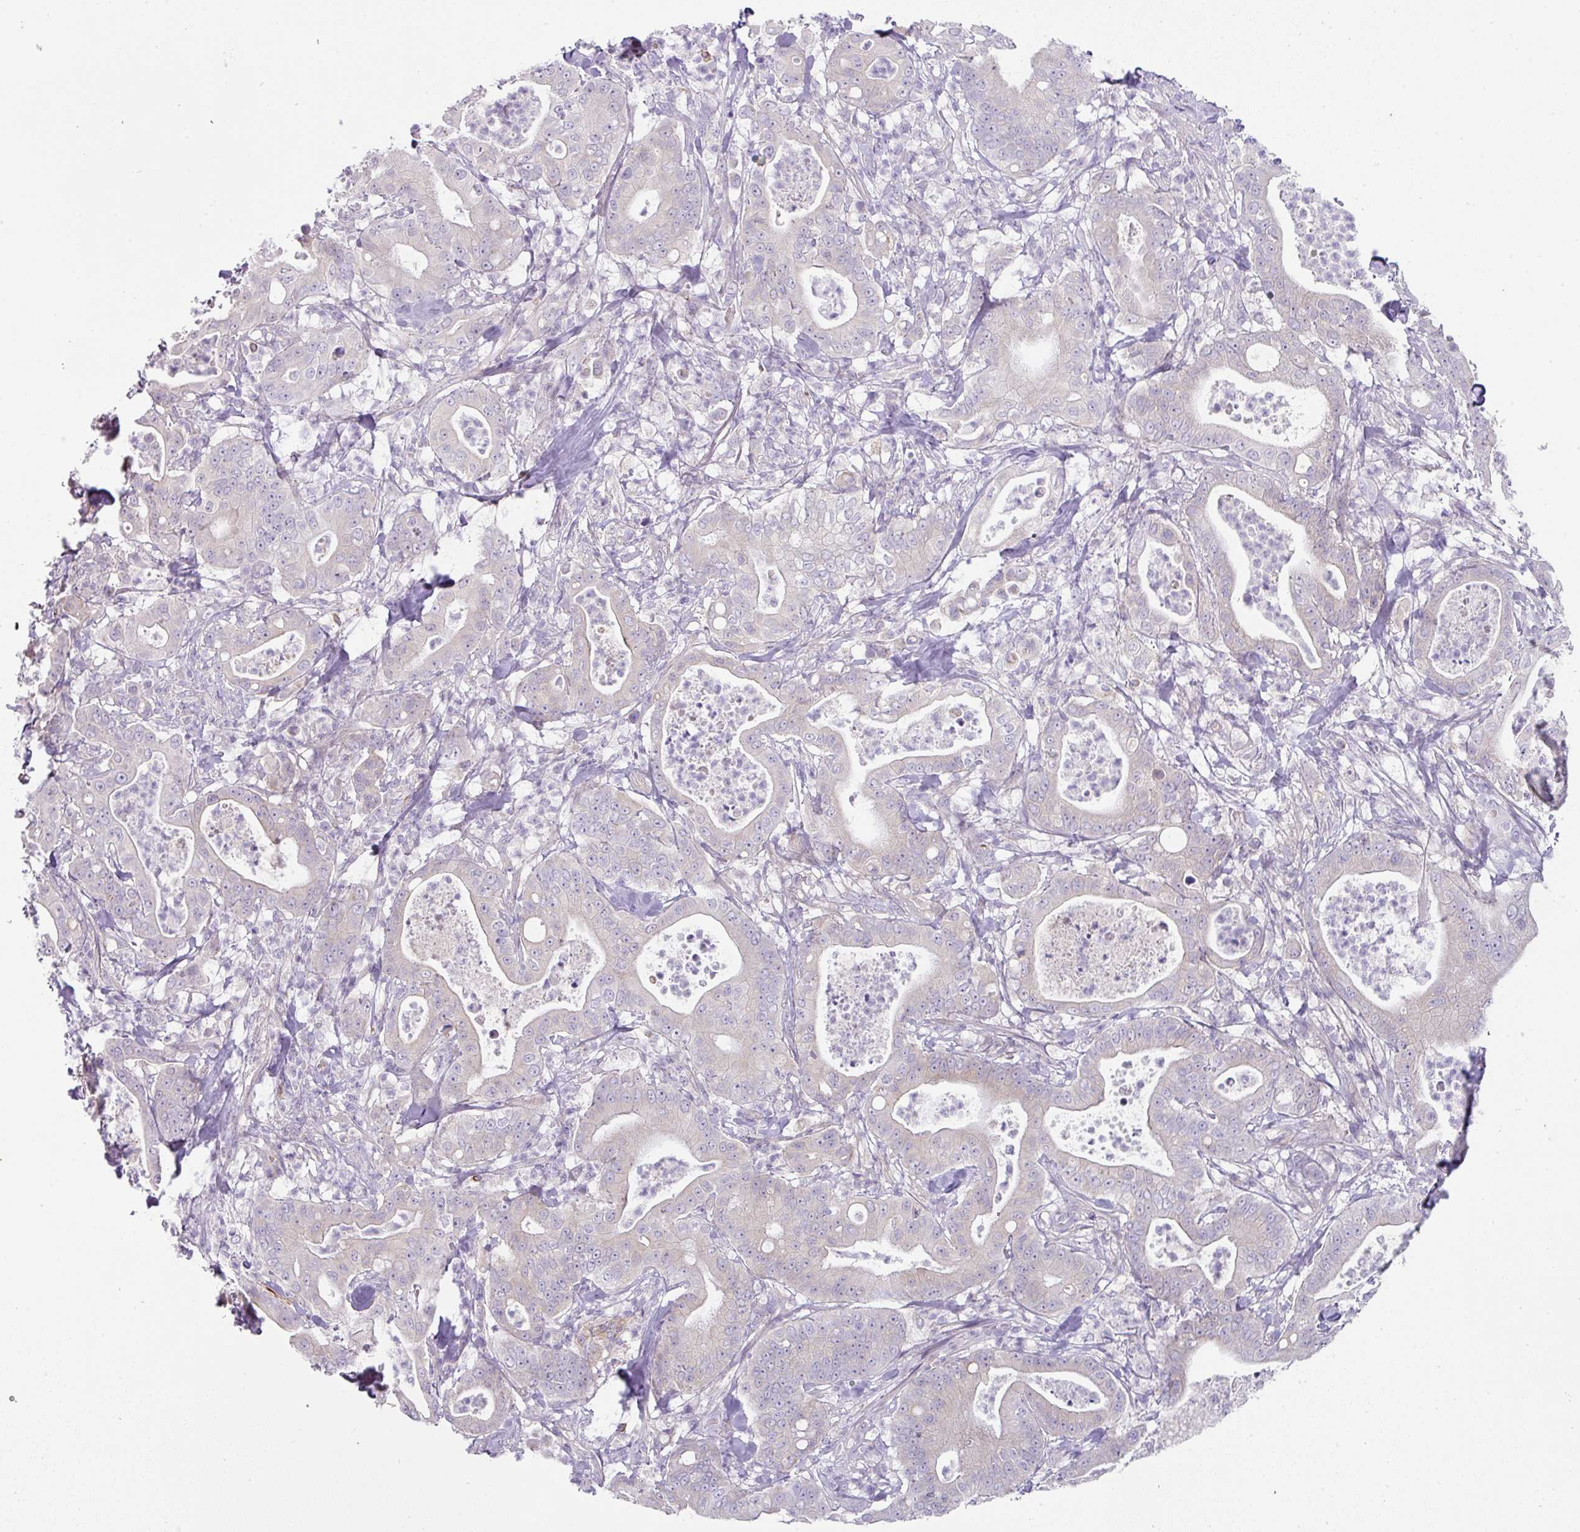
{"staining": {"intensity": "negative", "quantity": "none", "location": "none"}, "tissue": "pancreatic cancer", "cell_type": "Tumor cells", "image_type": "cancer", "snomed": [{"axis": "morphology", "description": "Adenocarcinoma, NOS"}, {"axis": "topography", "description": "Pancreas"}], "caption": "This histopathology image is of pancreatic cancer stained with immunohistochemistry to label a protein in brown with the nuclei are counter-stained blue. There is no positivity in tumor cells.", "gene": "OR52N1", "patient": {"sex": "male", "age": 71}}